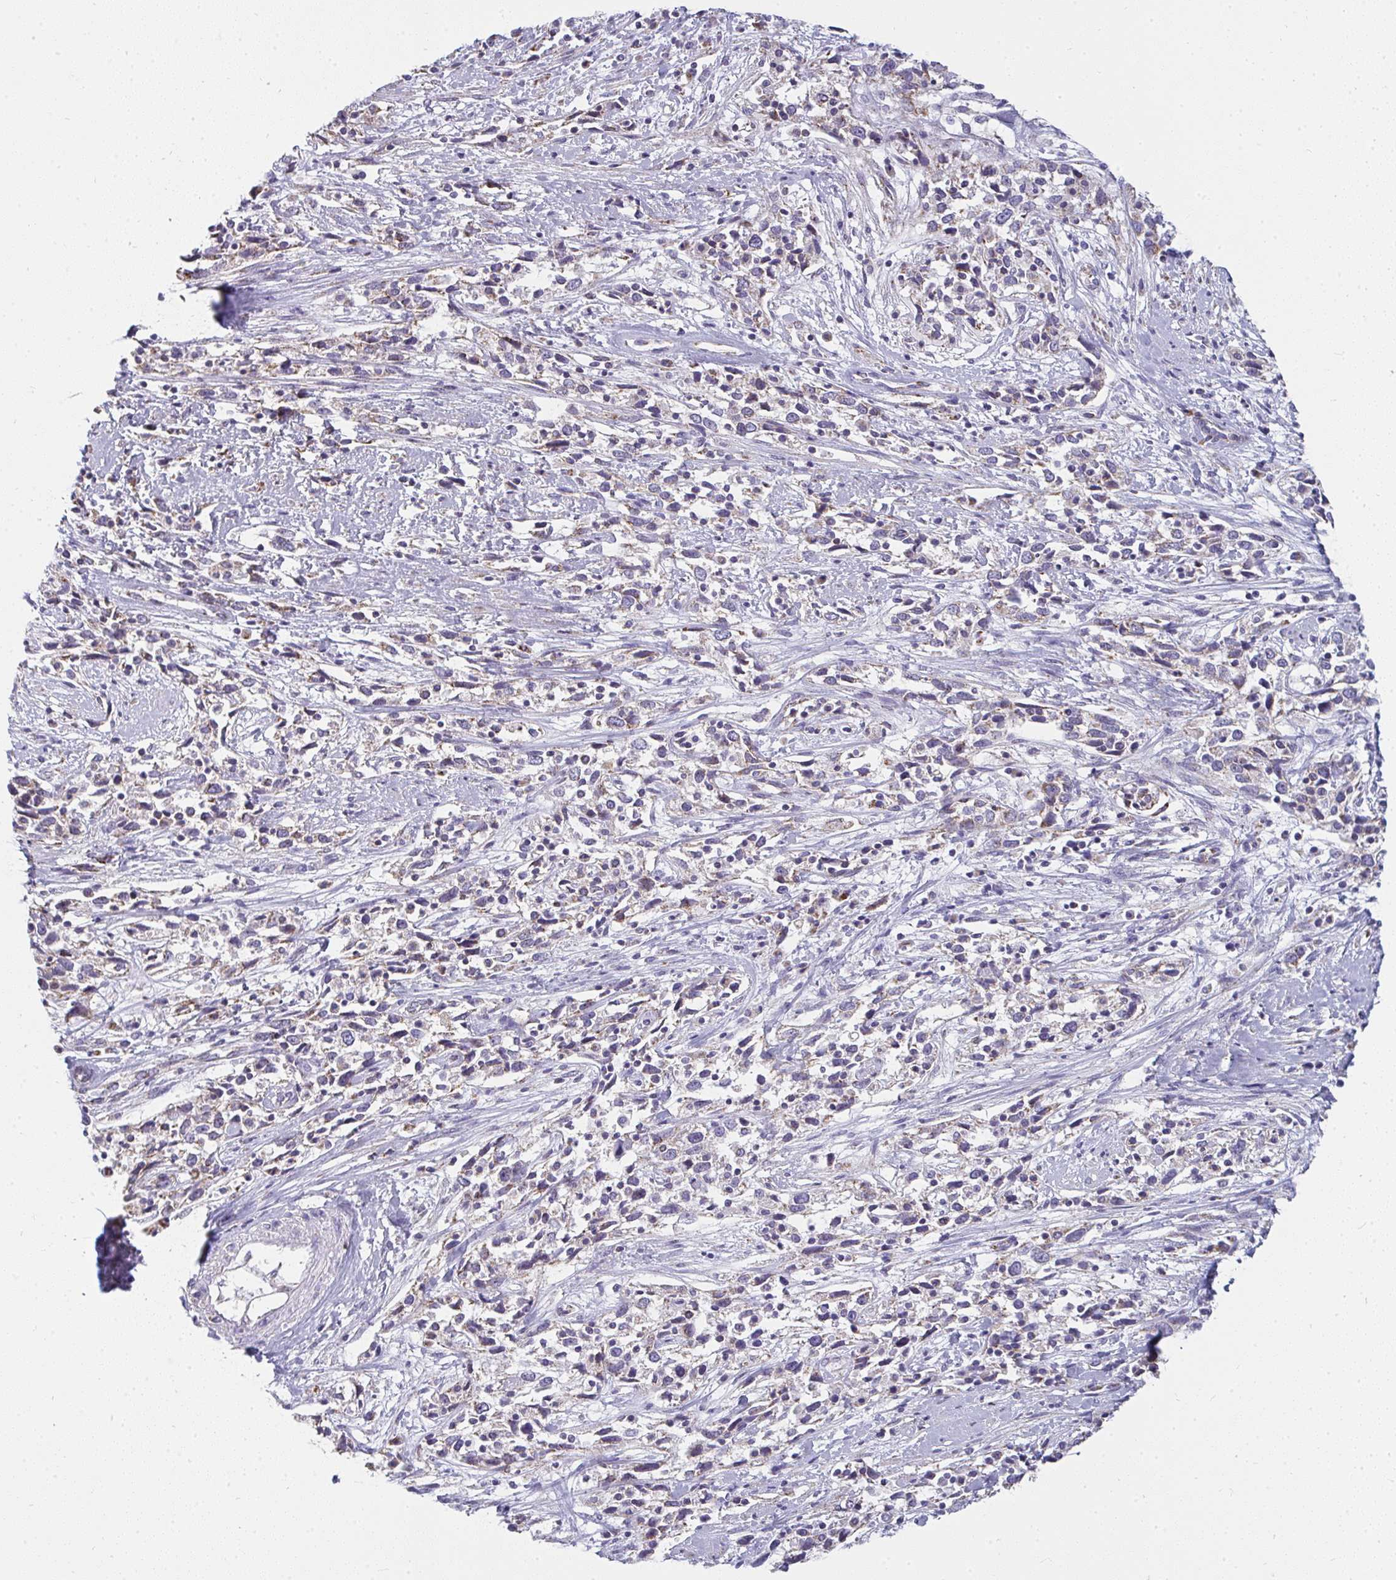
{"staining": {"intensity": "negative", "quantity": "none", "location": "none"}, "tissue": "cervical cancer", "cell_type": "Tumor cells", "image_type": "cancer", "snomed": [{"axis": "morphology", "description": "Adenocarcinoma, NOS"}, {"axis": "topography", "description": "Cervix"}], "caption": "A histopathology image of adenocarcinoma (cervical) stained for a protein shows no brown staining in tumor cells.", "gene": "FAHD1", "patient": {"sex": "female", "age": 40}}